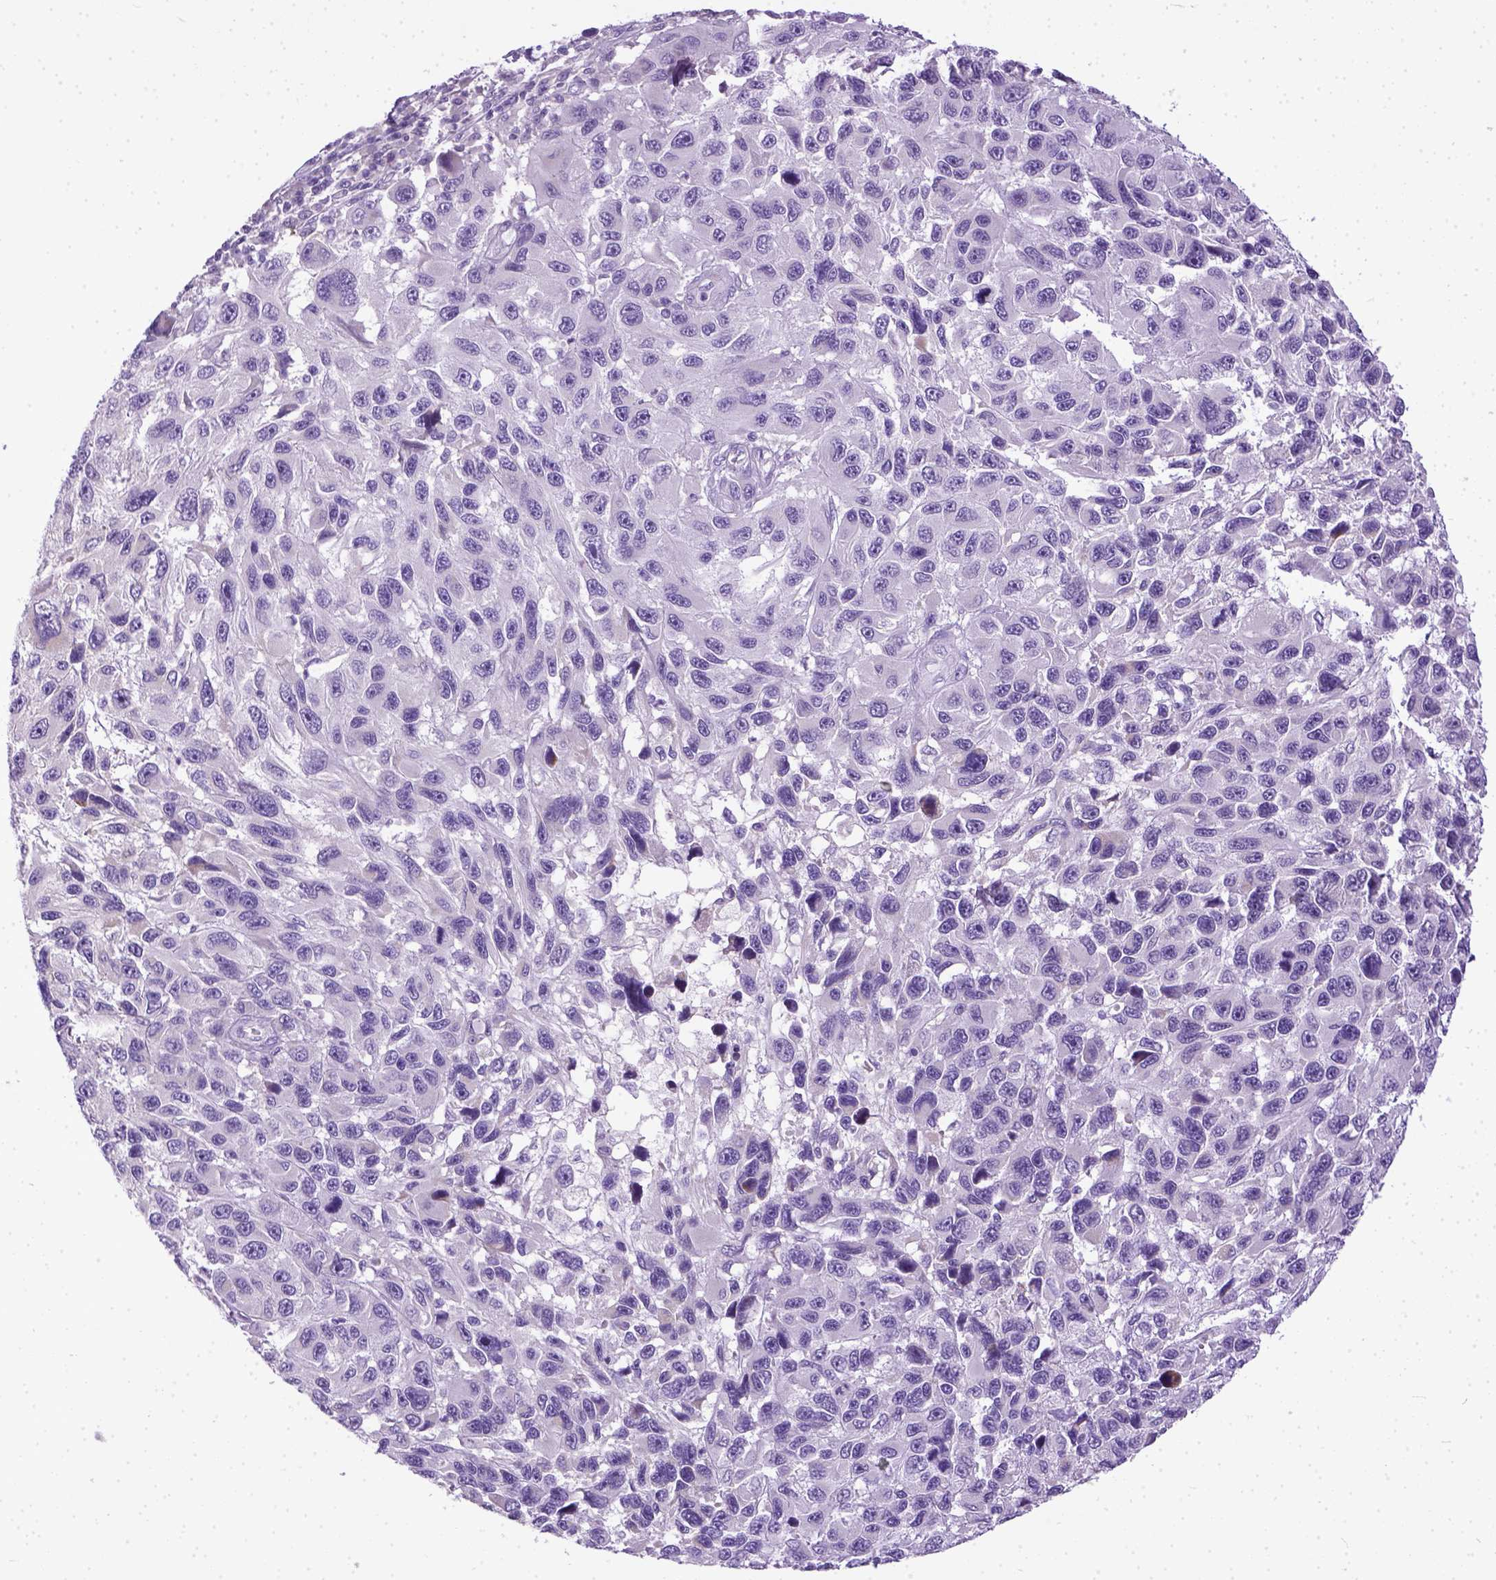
{"staining": {"intensity": "negative", "quantity": "none", "location": "none"}, "tissue": "melanoma", "cell_type": "Tumor cells", "image_type": "cancer", "snomed": [{"axis": "morphology", "description": "Malignant melanoma, NOS"}, {"axis": "topography", "description": "Skin"}], "caption": "Histopathology image shows no protein positivity in tumor cells of melanoma tissue.", "gene": "PLK5", "patient": {"sex": "male", "age": 53}}